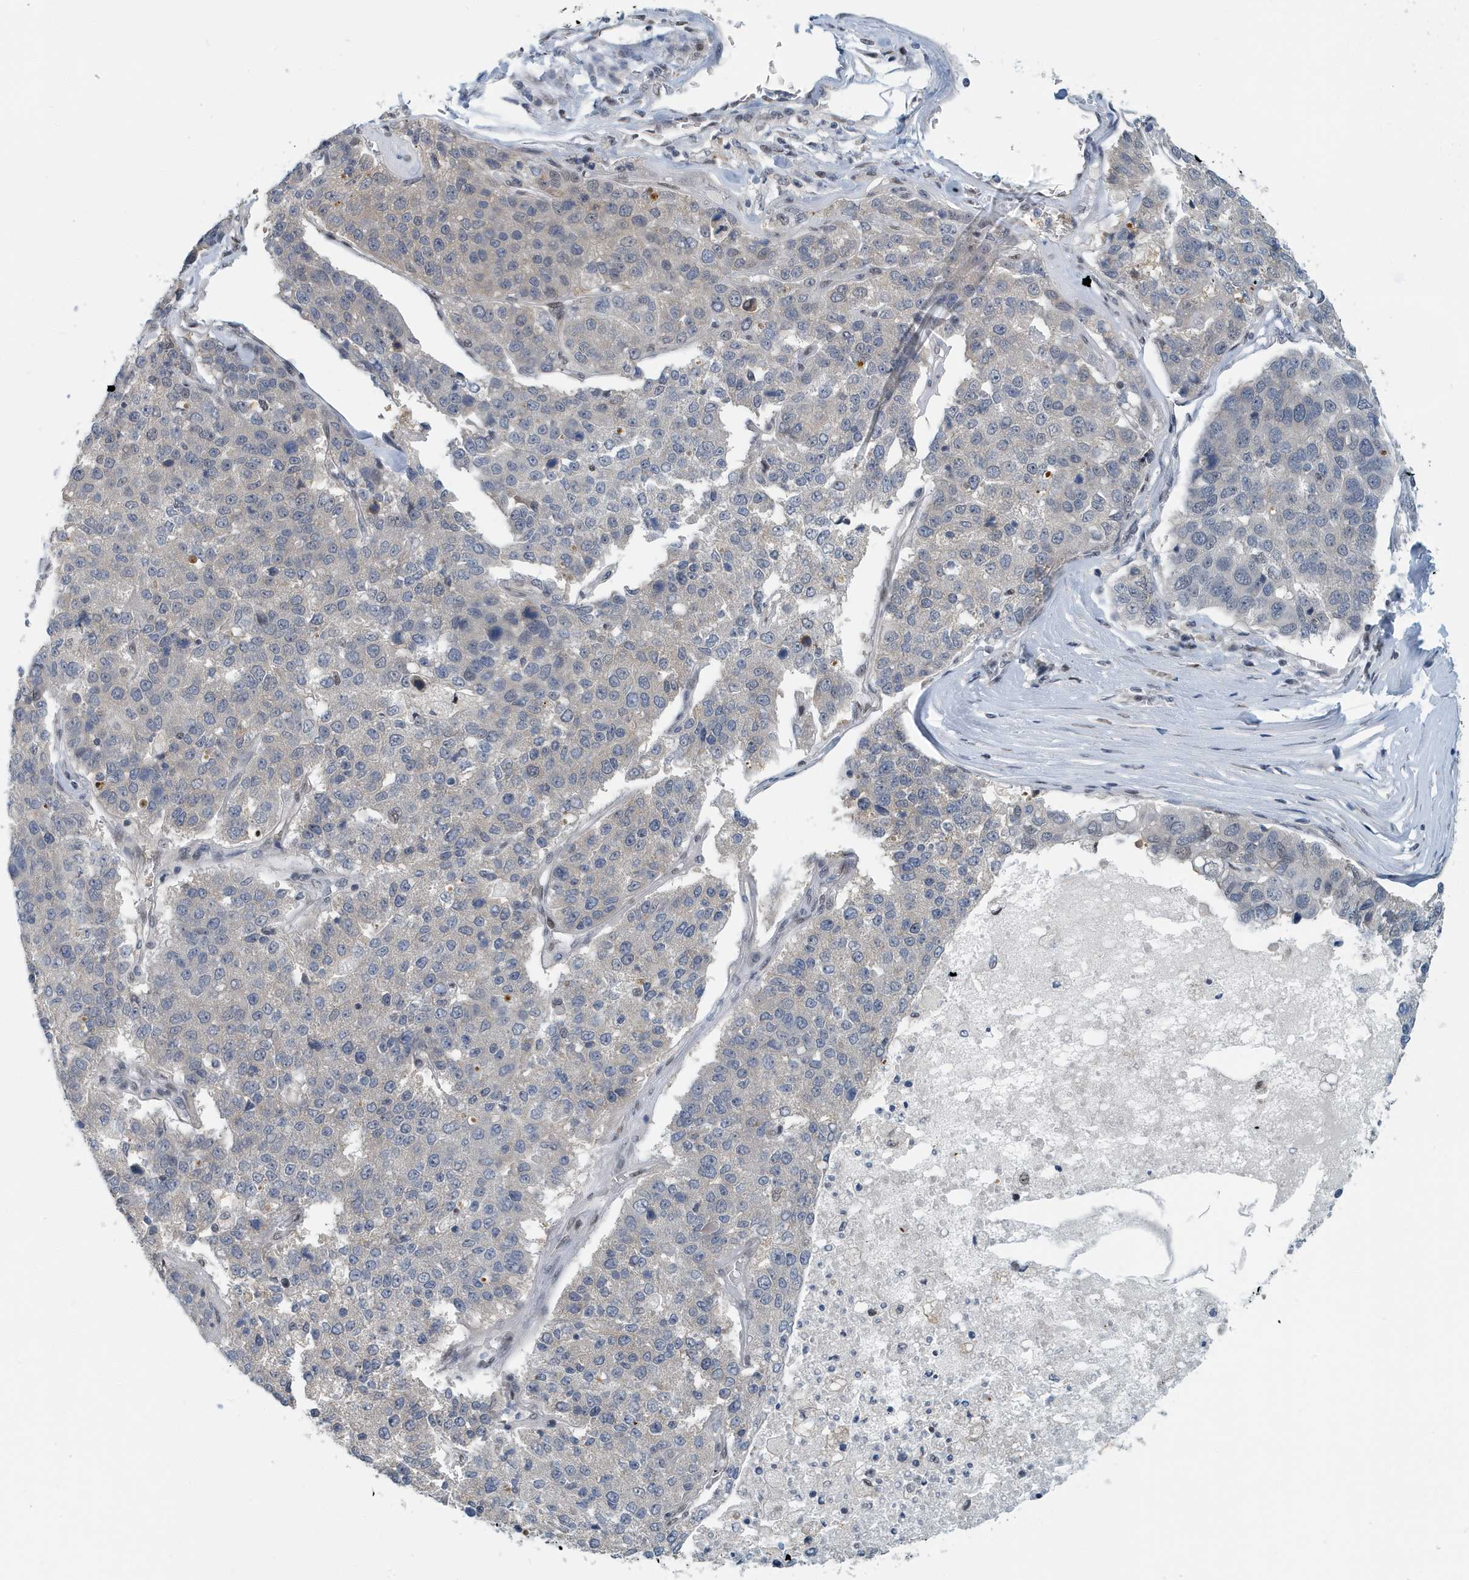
{"staining": {"intensity": "negative", "quantity": "none", "location": "none"}, "tissue": "pancreatic cancer", "cell_type": "Tumor cells", "image_type": "cancer", "snomed": [{"axis": "morphology", "description": "Adenocarcinoma, NOS"}, {"axis": "topography", "description": "Pancreas"}], "caption": "Photomicrograph shows no protein positivity in tumor cells of pancreatic cancer tissue.", "gene": "KIF15", "patient": {"sex": "female", "age": 61}}